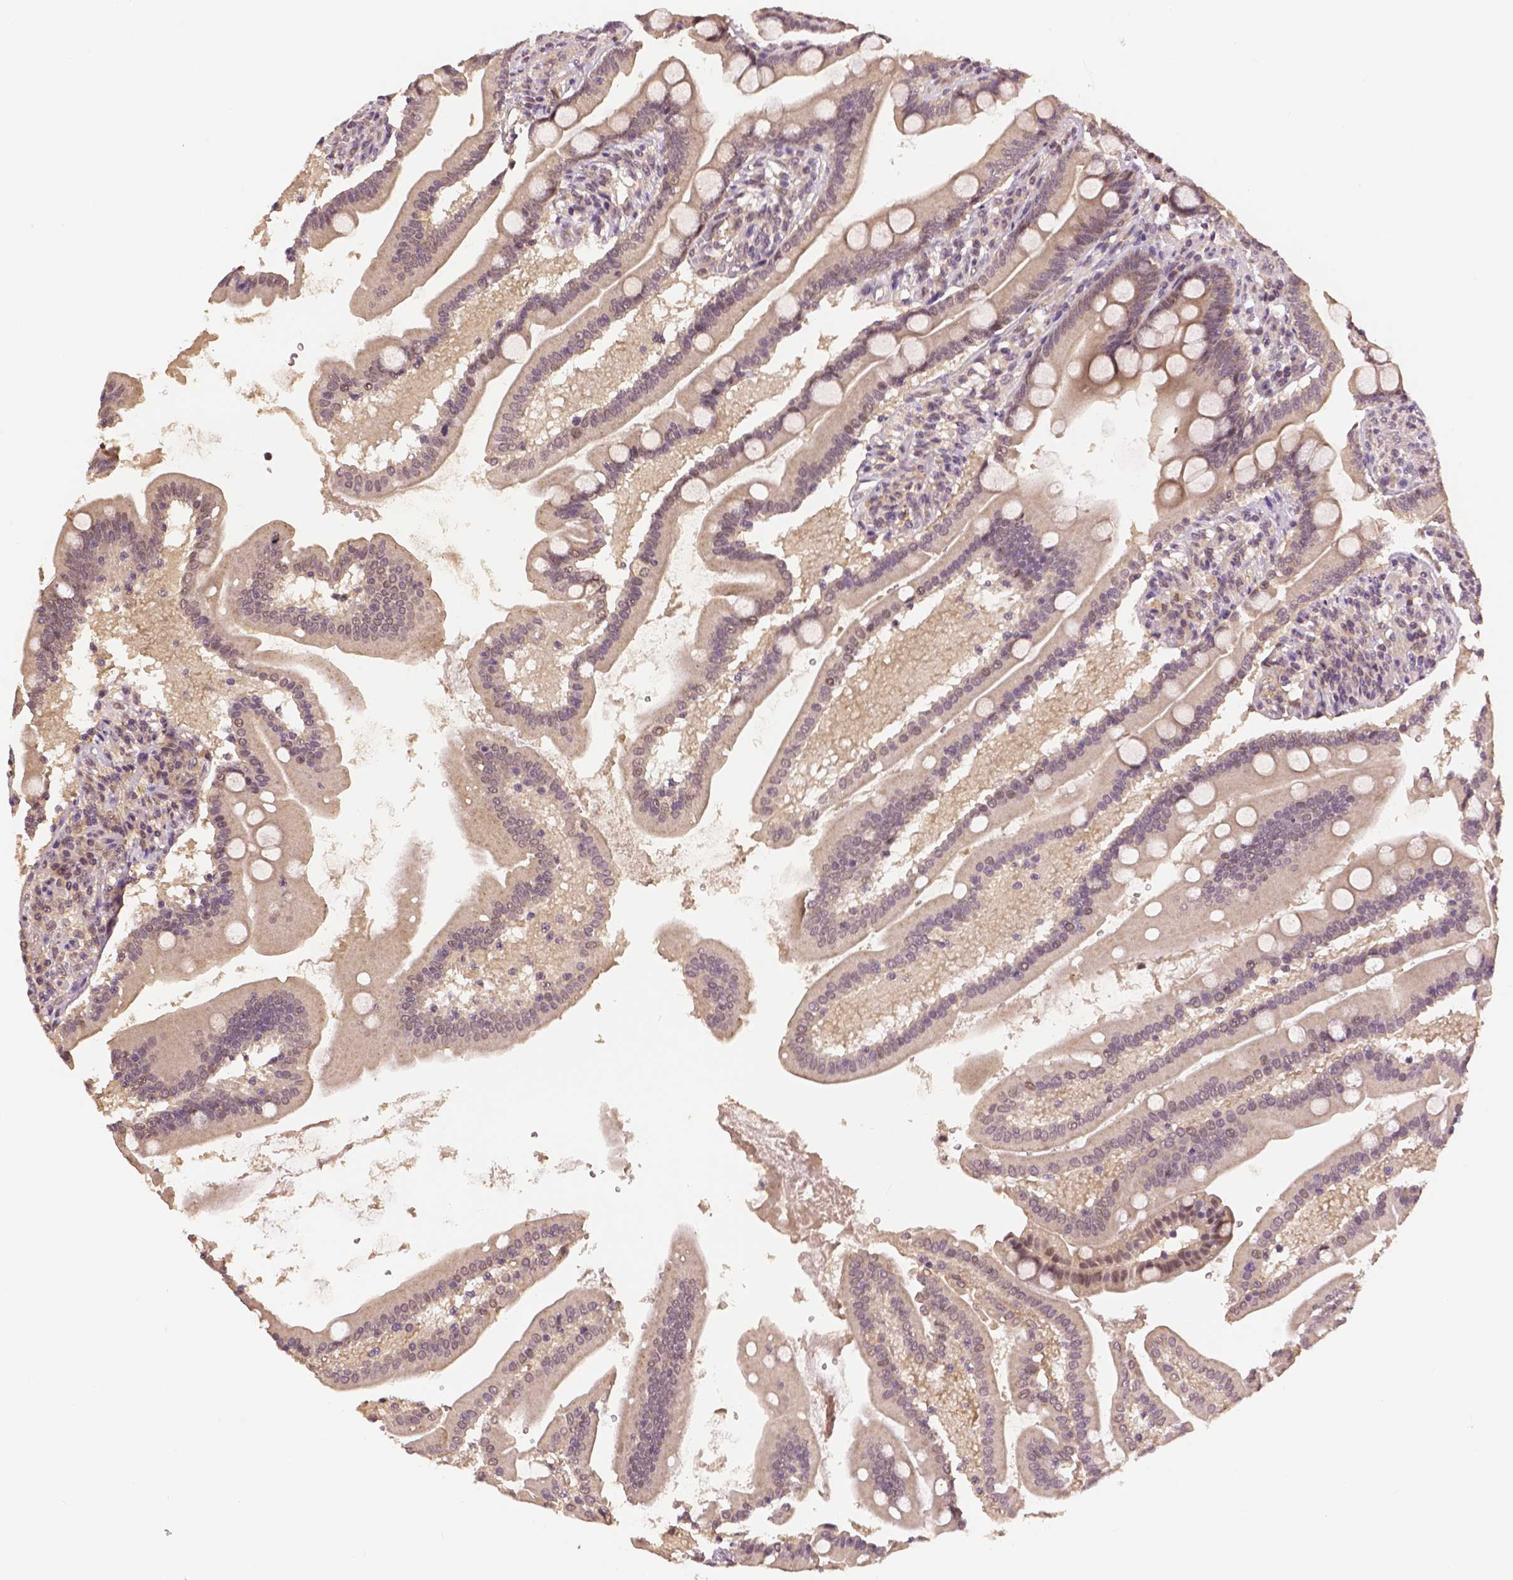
{"staining": {"intensity": "weak", "quantity": "25%-75%", "location": "cytoplasmic/membranous,nuclear"}, "tissue": "duodenum", "cell_type": "Glandular cells", "image_type": "normal", "snomed": [{"axis": "morphology", "description": "Normal tissue, NOS"}, {"axis": "topography", "description": "Duodenum"}], "caption": "About 25%-75% of glandular cells in benign duodenum display weak cytoplasmic/membranous,nuclear protein staining as visualized by brown immunohistochemical staining.", "gene": "MAP1LC3B", "patient": {"sex": "female", "age": 67}}